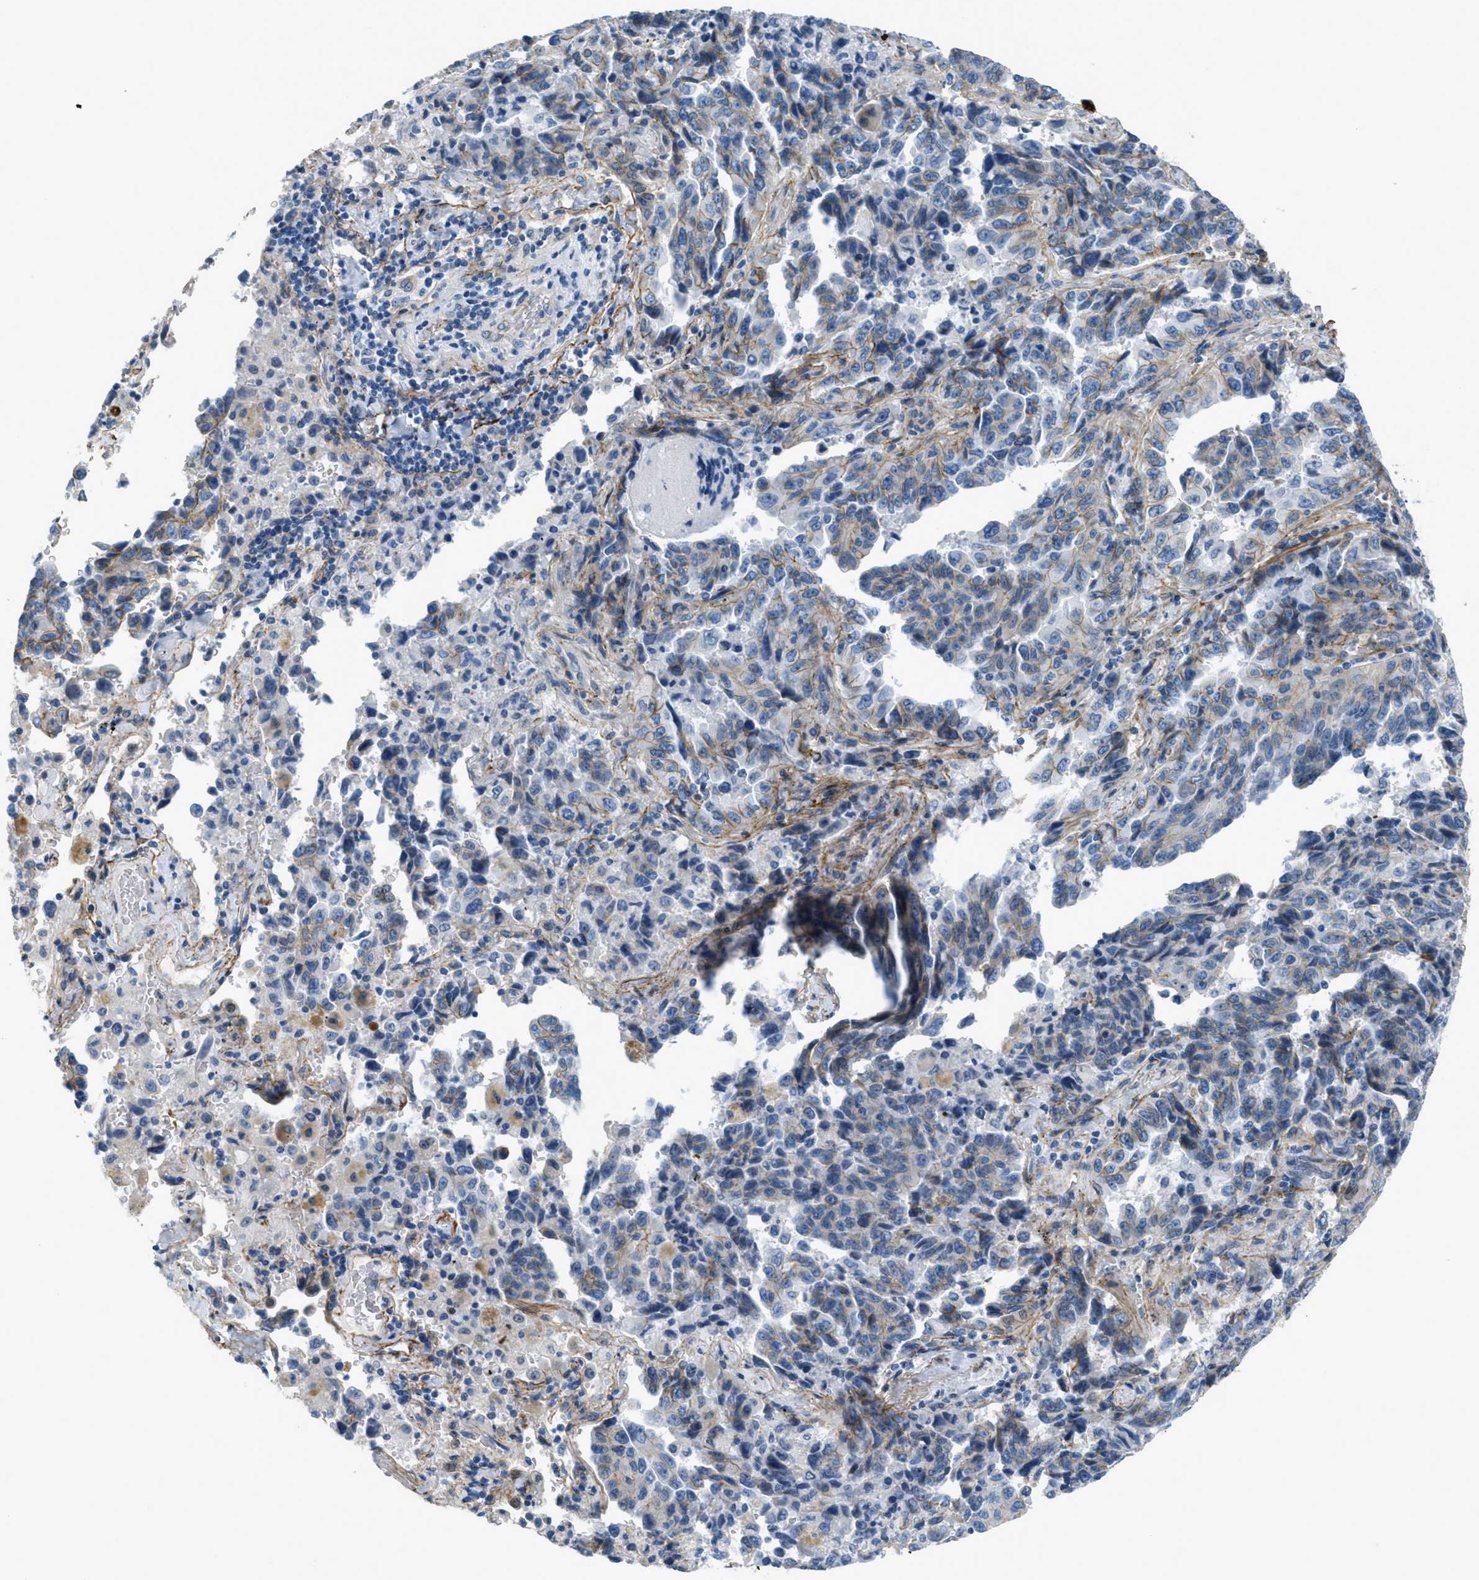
{"staining": {"intensity": "weak", "quantity": "<25%", "location": "cytoplasmic/membranous"}, "tissue": "lung cancer", "cell_type": "Tumor cells", "image_type": "cancer", "snomed": [{"axis": "morphology", "description": "Adenocarcinoma, NOS"}, {"axis": "topography", "description": "Lung"}], "caption": "Immunohistochemistry photomicrograph of lung cancer stained for a protein (brown), which shows no staining in tumor cells. The staining is performed using DAB brown chromogen with nuclei counter-stained in using hematoxylin.", "gene": "FBN1", "patient": {"sex": "female", "age": 51}}